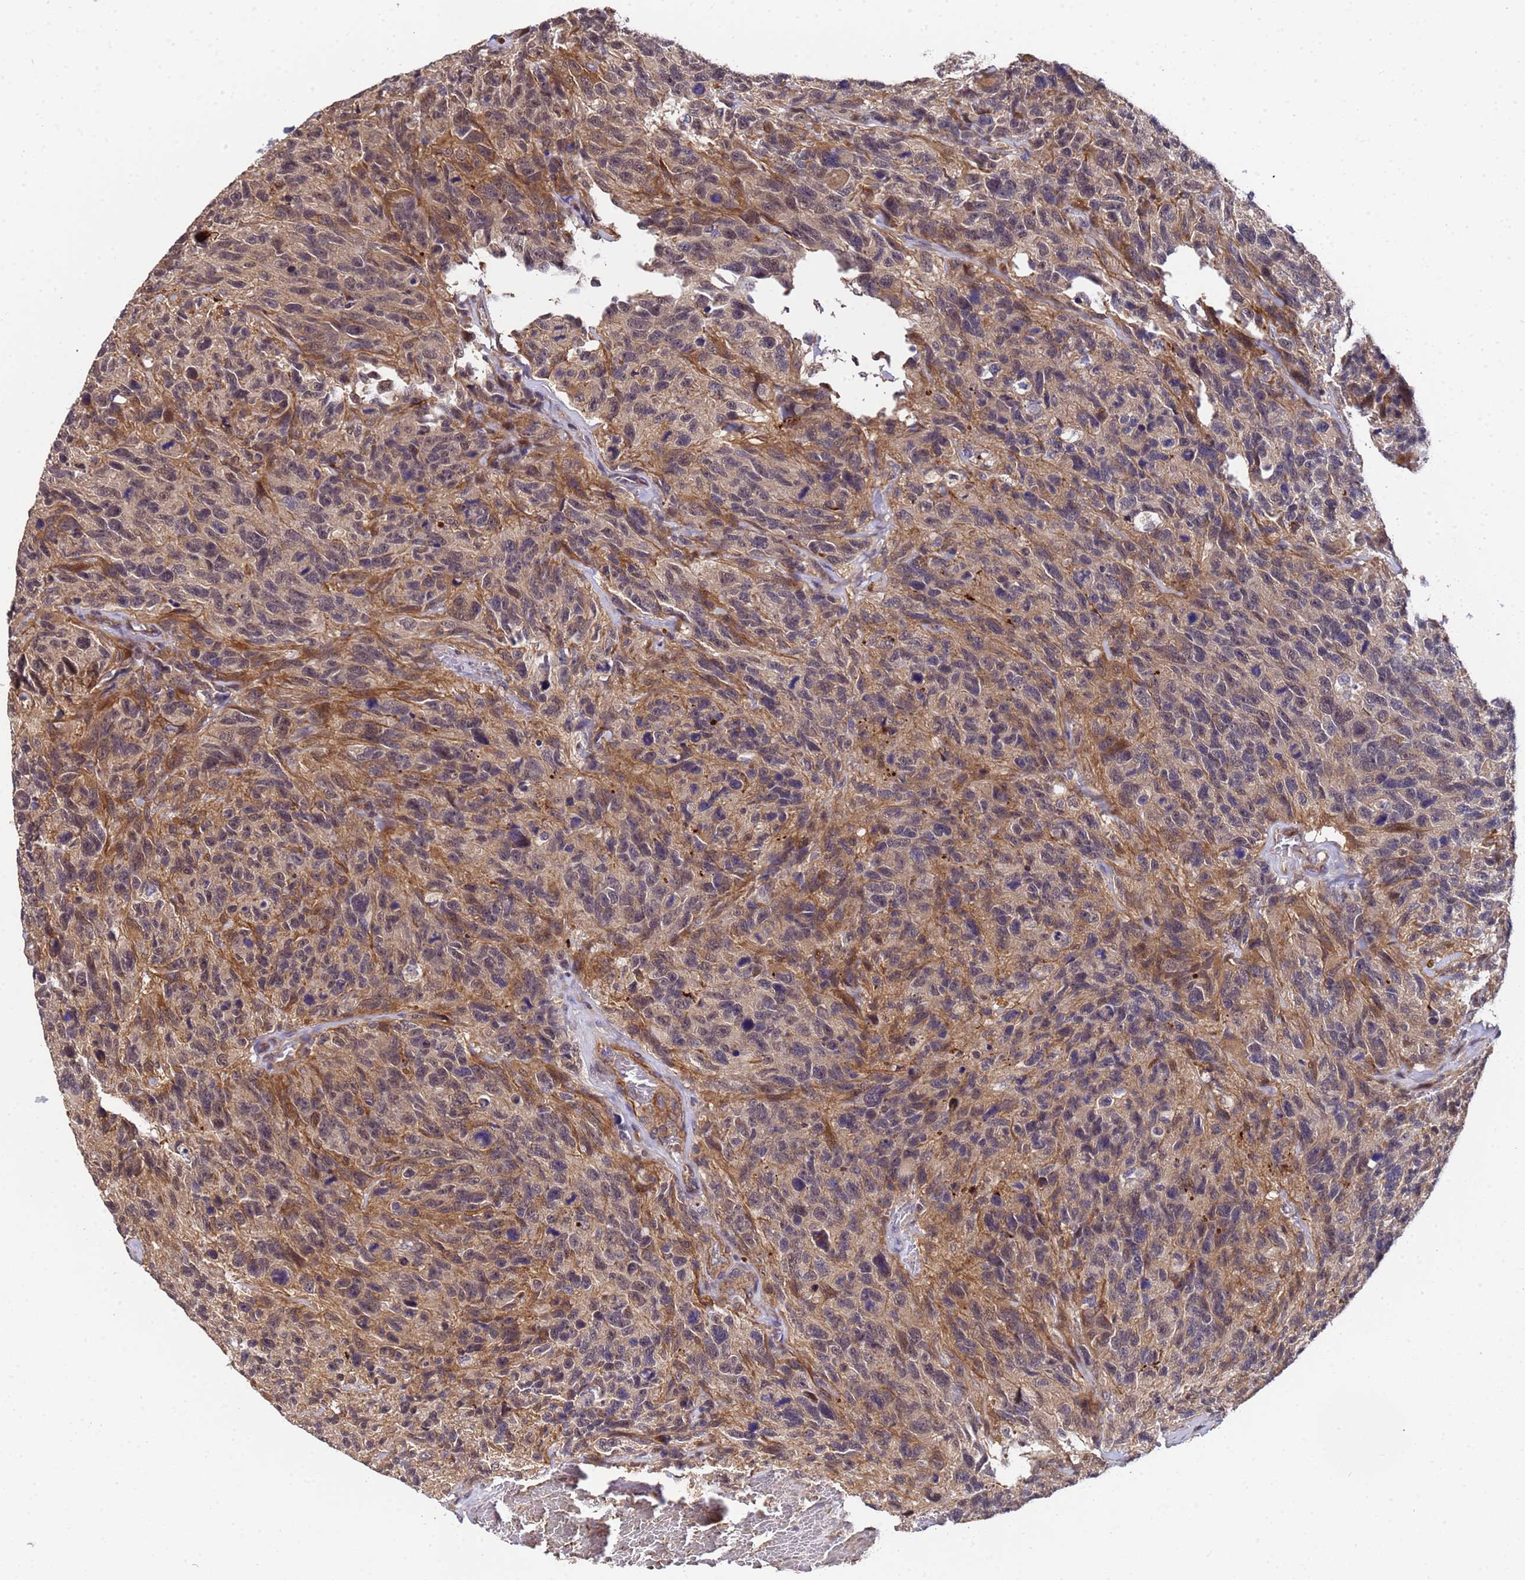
{"staining": {"intensity": "weak", "quantity": "<25%", "location": "cytoplasmic/membranous,nuclear"}, "tissue": "glioma", "cell_type": "Tumor cells", "image_type": "cancer", "snomed": [{"axis": "morphology", "description": "Glioma, malignant, High grade"}, {"axis": "topography", "description": "Brain"}], "caption": "Glioma was stained to show a protein in brown. There is no significant expression in tumor cells.", "gene": "GSTCD", "patient": {"sex": "male", "age": 69}}